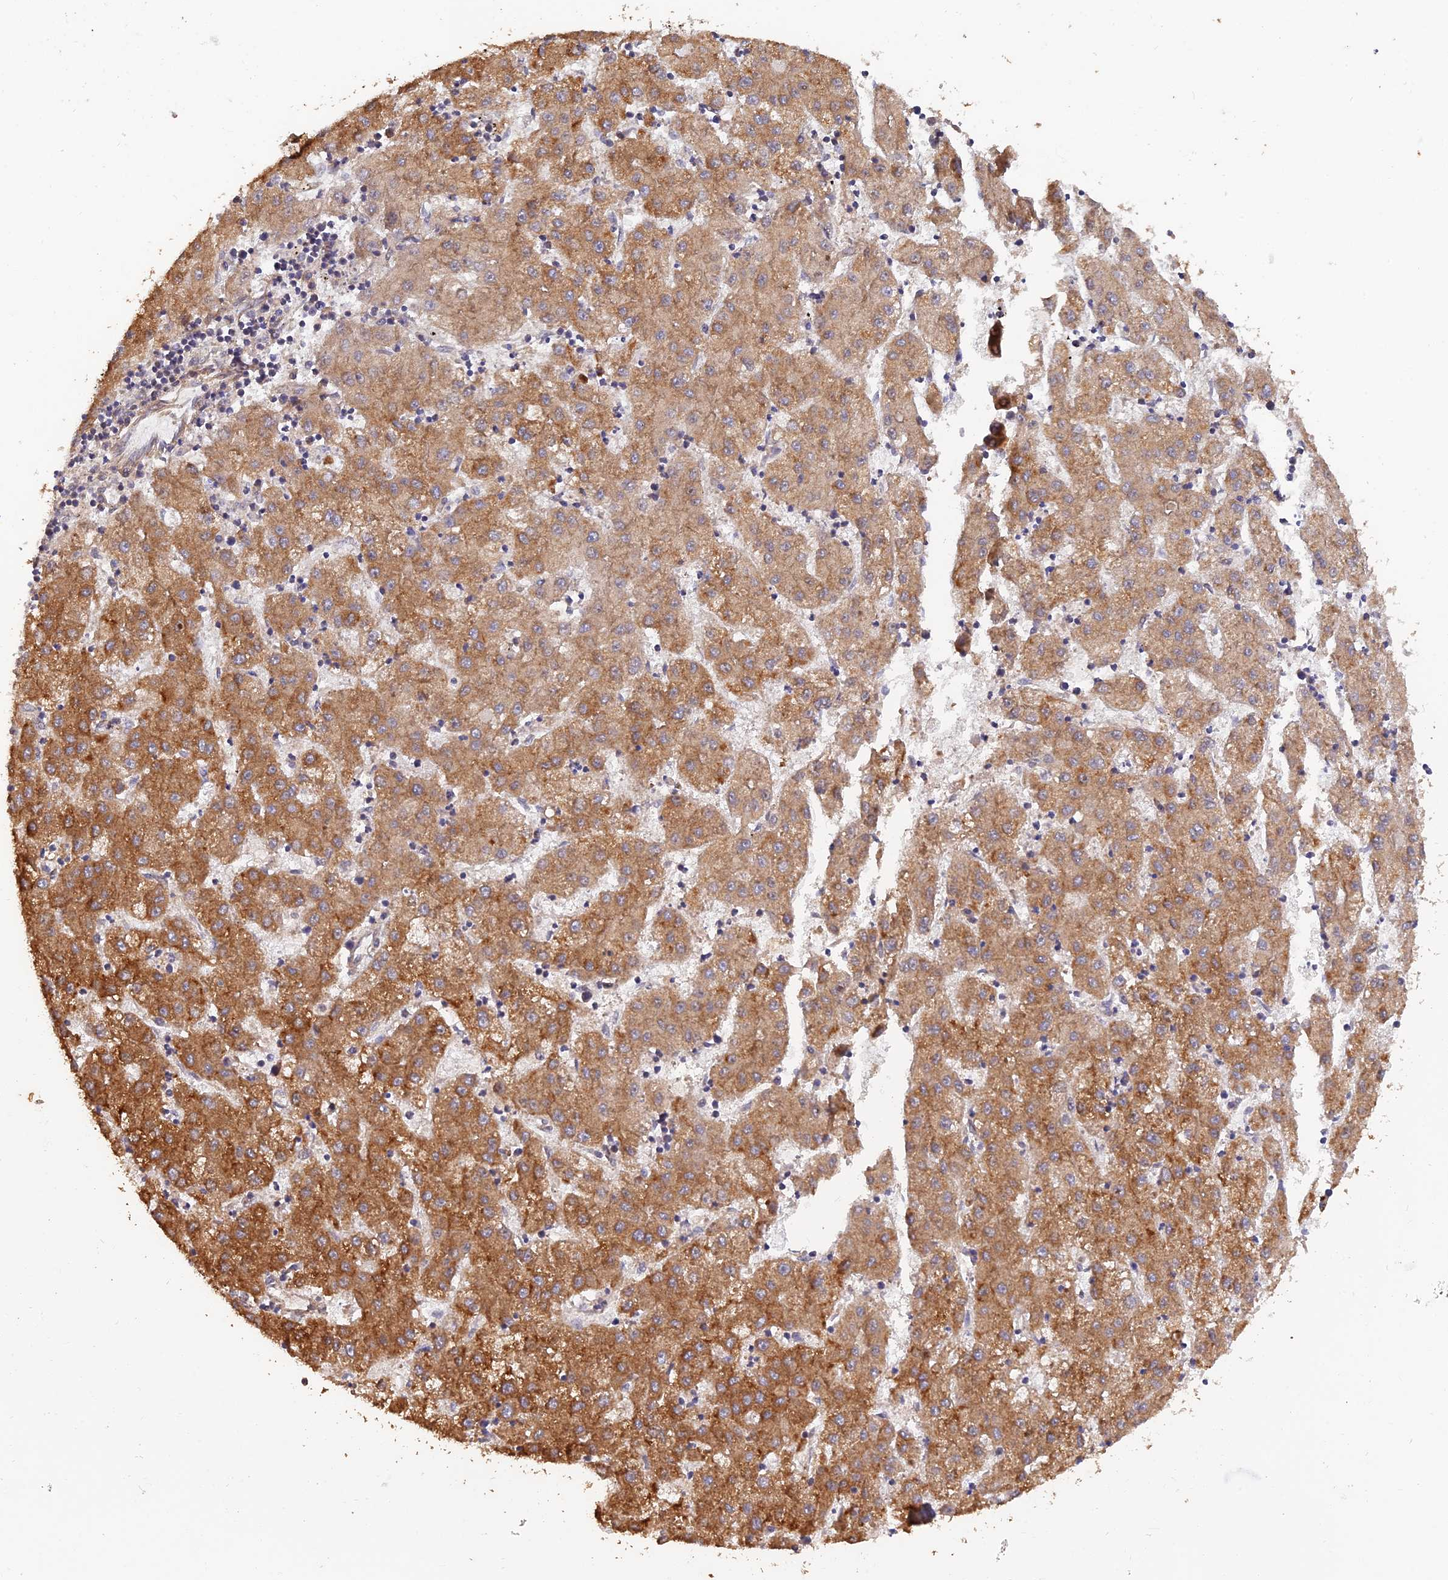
{"staining": {"intensity": "strong", "quantity": ">75%", "location": "cytoplasmic/membranous"}, "tissue": "liver cancer", "cell_type": "Tumor cells", "image_type": "cancer", "snomed": [{"axis": "morphology", "description": "Carcinoma, Hepatocellular, NOS"}, {"axis": "topography", "description": "Liver"}], "caption": "High-power microscopy captured an IHC histopathology image of hepatocellular carcinoma (liver), revealing strong cytoplasmic/membranous positivity in about >75% of tumor cells.", "gene": "PAGR1", "patient": {"sex": "male", "age": 72}}